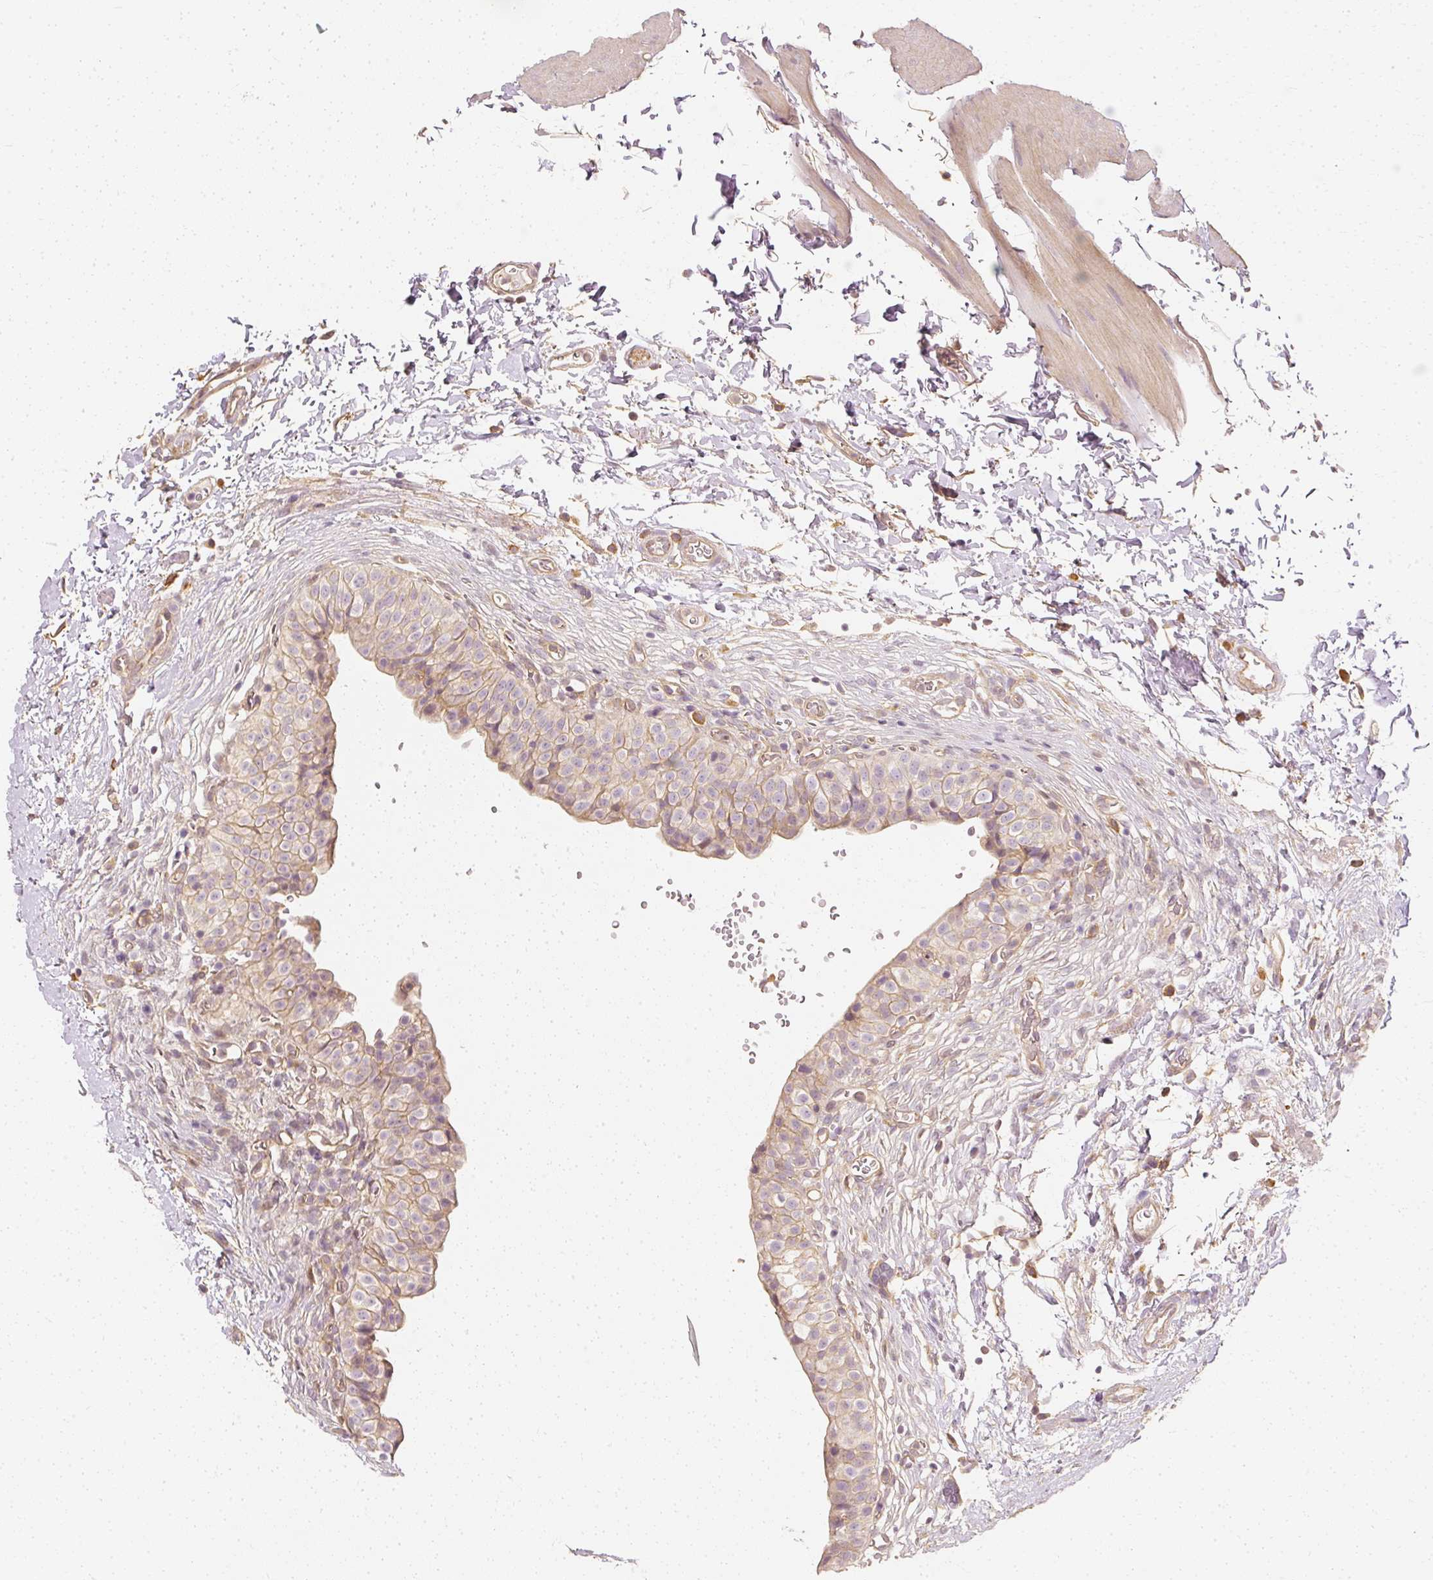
{"staining": {"intensity": "weak", "quantity": "25%-75%", "location": "cytoplasmic/membranous"}, "tissue": "urinary bladder", "cell_type": "Urothelial cells", "image_type": "normal", "snomed": [{"axis": "morphology", "description": "Normal tissue, NOS"}, {"axis": "topography", "description": "Urinary bladder"}, {"axis": "topography", "description": "Peripheral nerve tissue"}], "caption": "Immunohistochemistry histopathology image of normal urinary bladder stained for a protein (brown), which demonstrates low levels of weak cytoplasmic/membranous positivity in approximately 25%-75% of urothelial cells.", "gene": "GNAQ", "patient": {"sex": "male", "age": 55}}